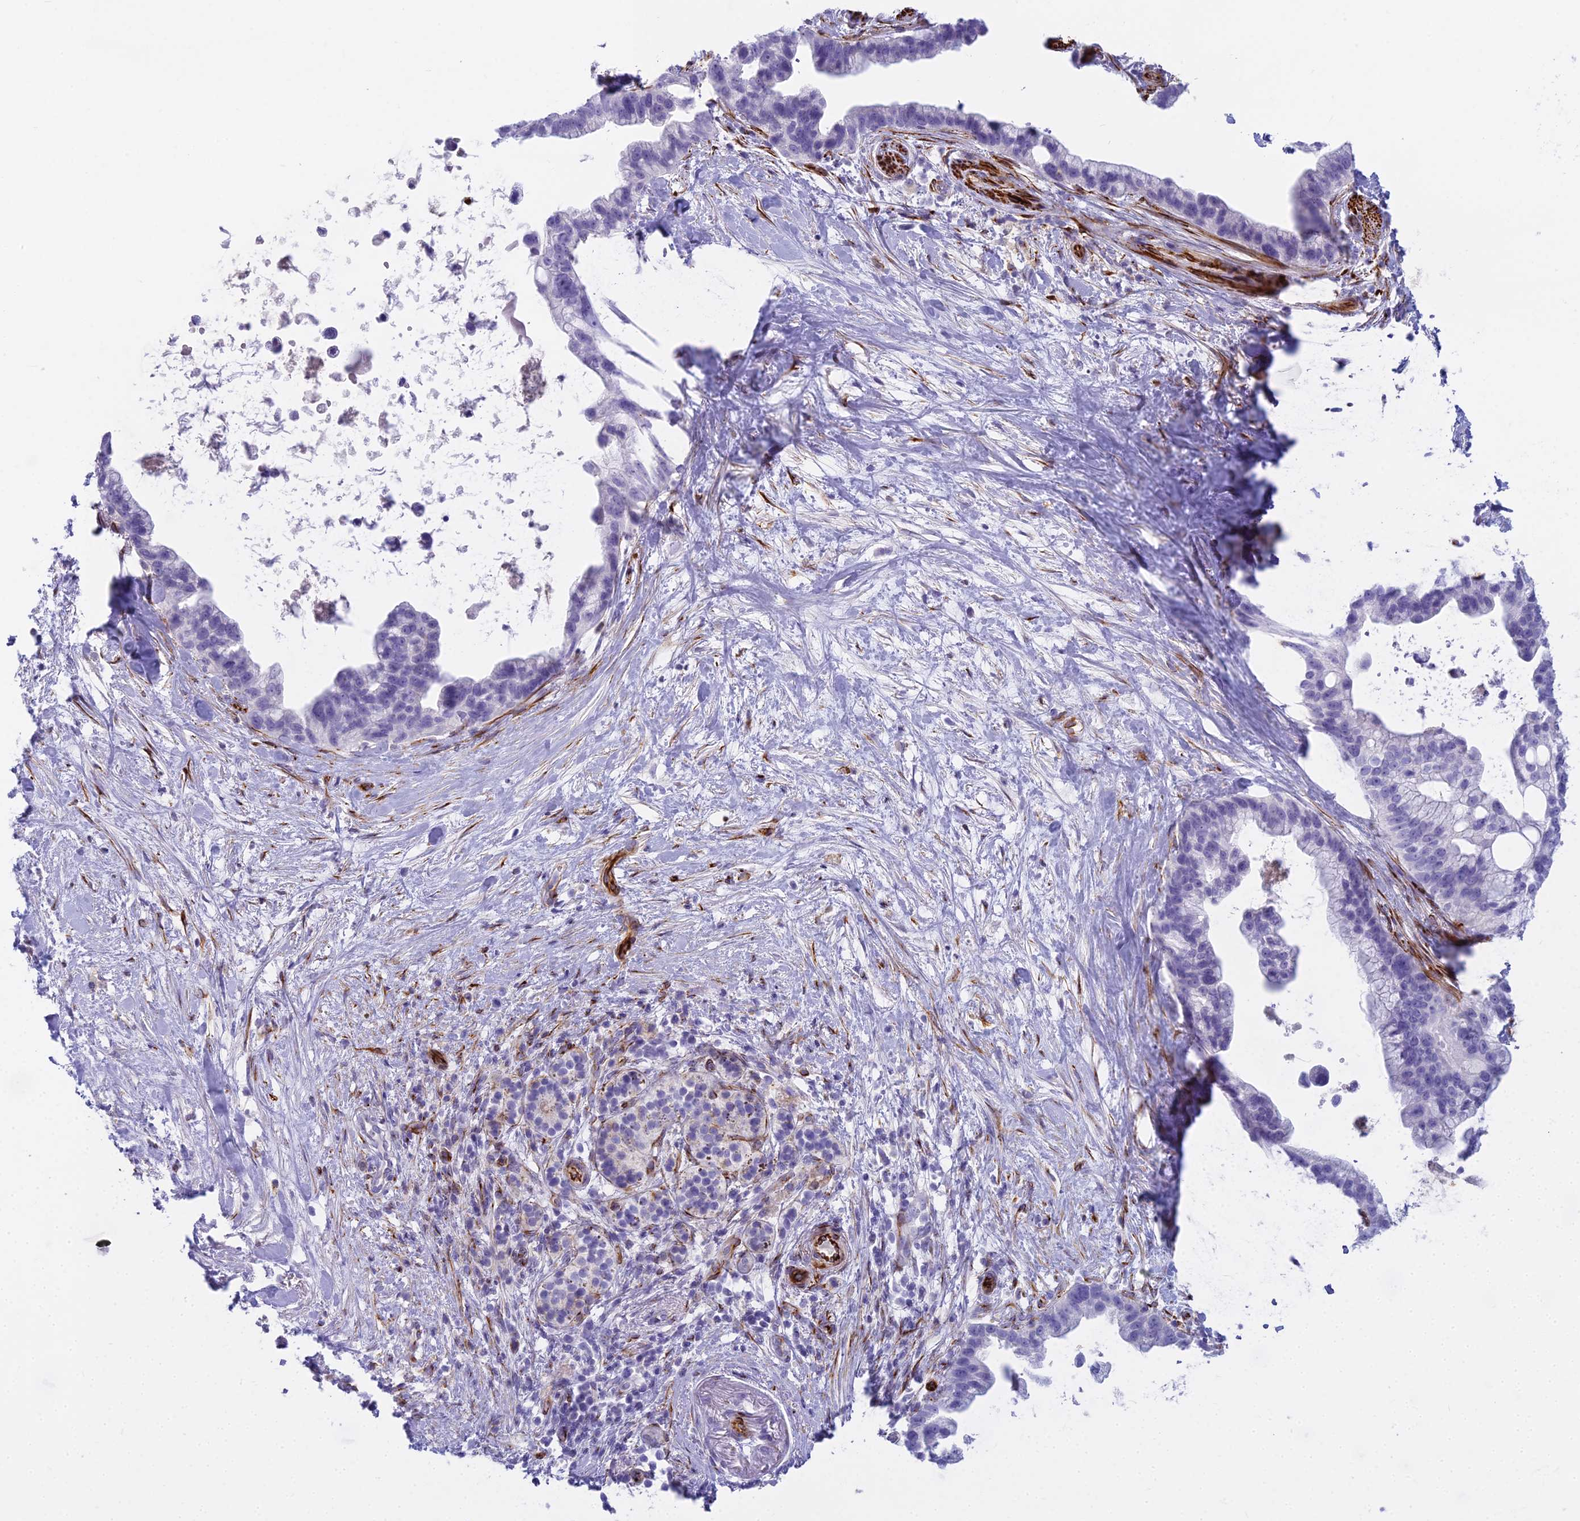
{"staining": {"intensity": "negative", "quantity": "none", "location": "none"}, "tissue": "pancreatic cancer", "cell_type": "Tumor cells", "image_type": "cancer", "snomed": [{"axis": "morphology", "description": "Adenocarcinoma, NOS"}, {"axis": "topography", "description": "Pancreas"}], "caption": "Immunohistochemistry (IHC) image of pancreatic cancer stained for a protein (brown), which demonstrates no staining in tumor cells.", "gene": "EVI2A", "patient": {"sex": "female", "age": 83}}